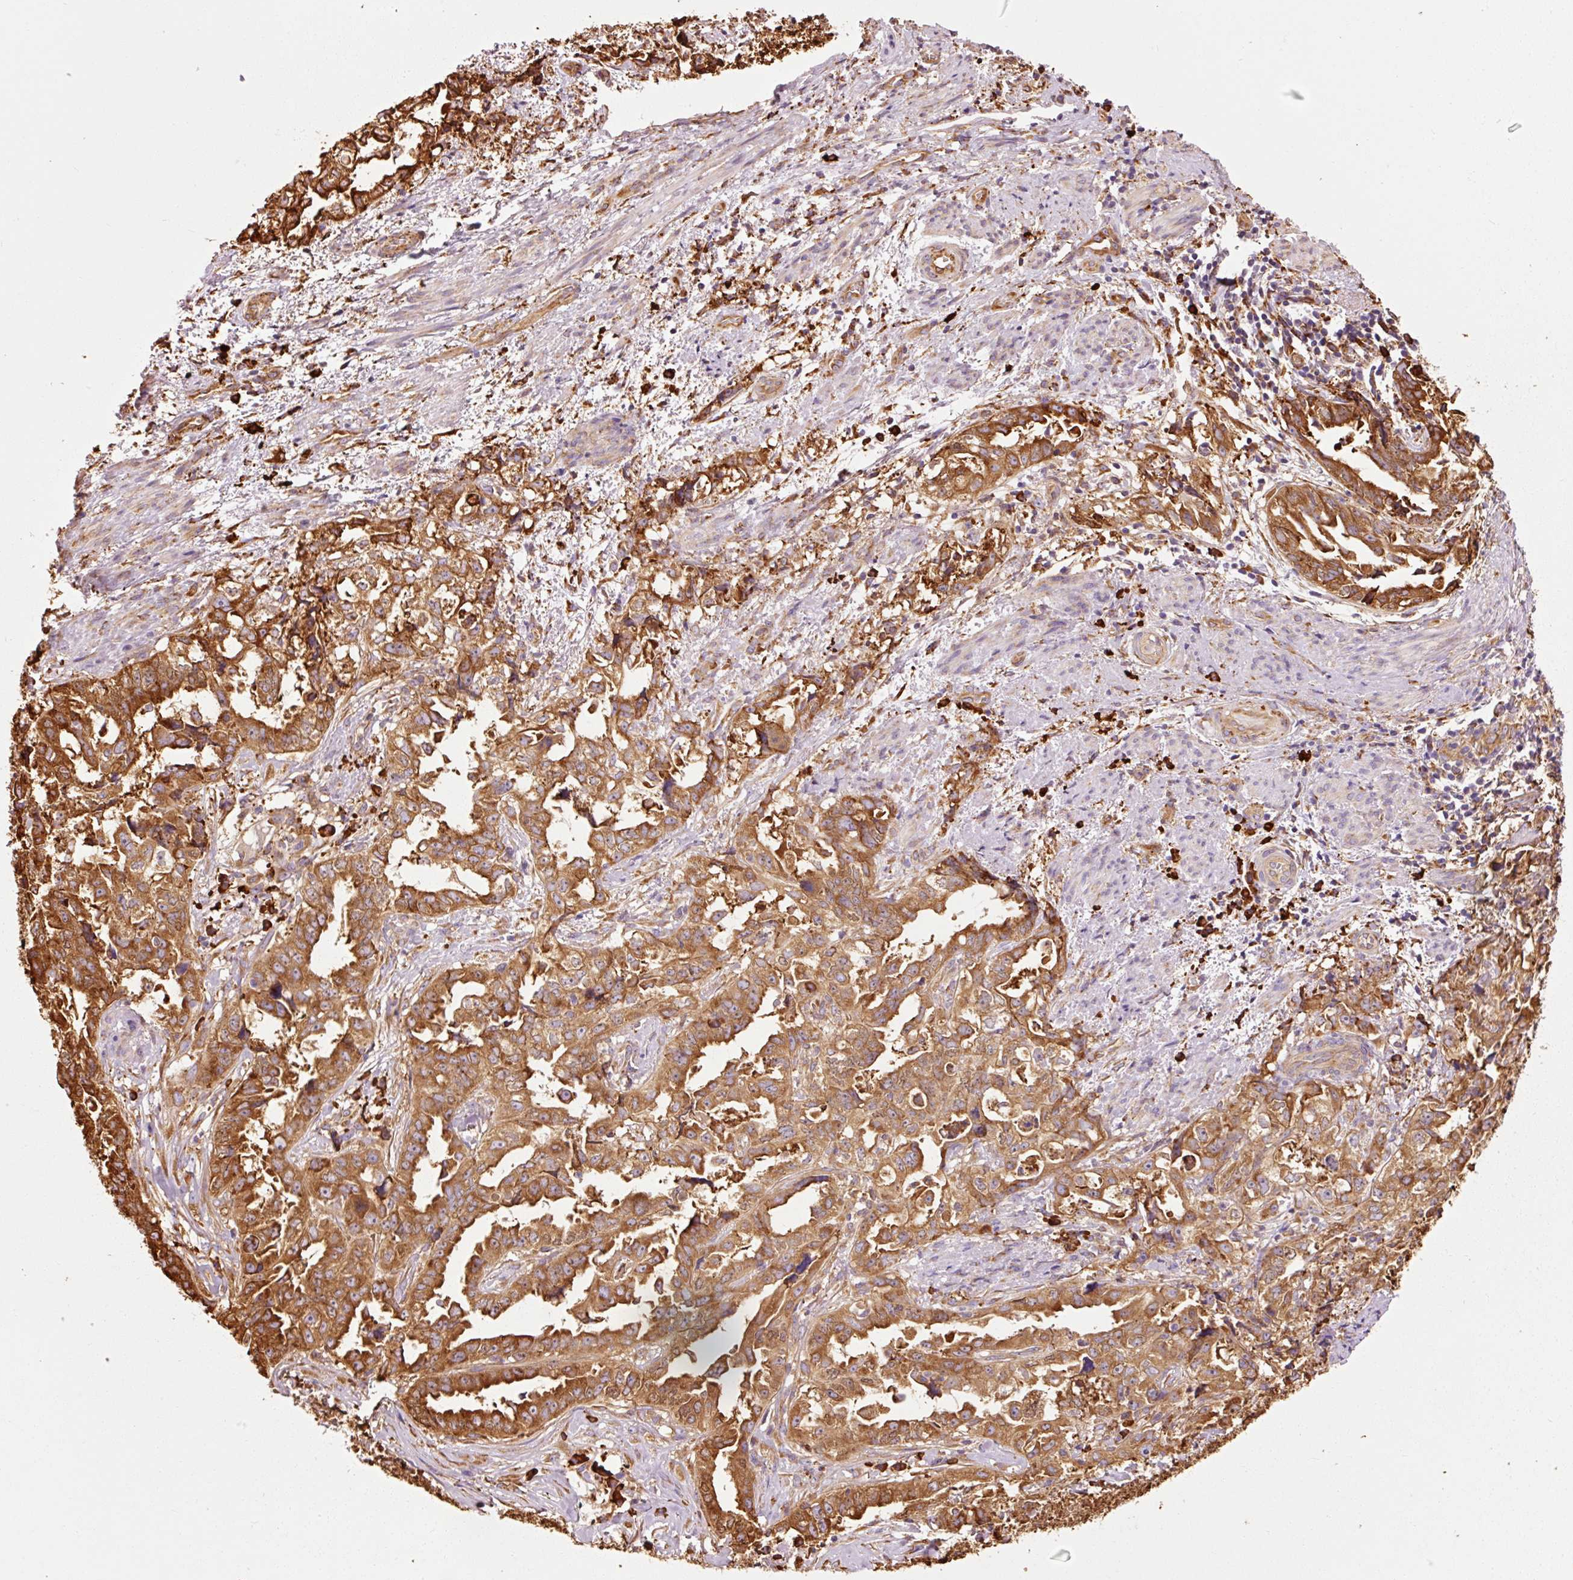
{"staining": {"intensity": "strong", "quantity": ">75%", "location": "cytoplasmic/membranous"}, "tissue": "endometrial cancer", "cell_type": "Tumor cells", "image_type": "cancer", "snomed": [{"axis": "morphology", "description": "Adenocarcinoma, NOS"}, {"axis": "topography", "description": "Endometrium"}], "caption": "Protein staining displays strong cytoplasmic/membranous expression in about >75% of tumor cells in endometrial cancer. (Stains: DAB (3,3'-diaminobenzidine) in brown, nuclei in blue, Microscopy: brightfield microscopy at high magnification).", "gene": "KLC1", "patient": {"sex": "female", "age": 65}}